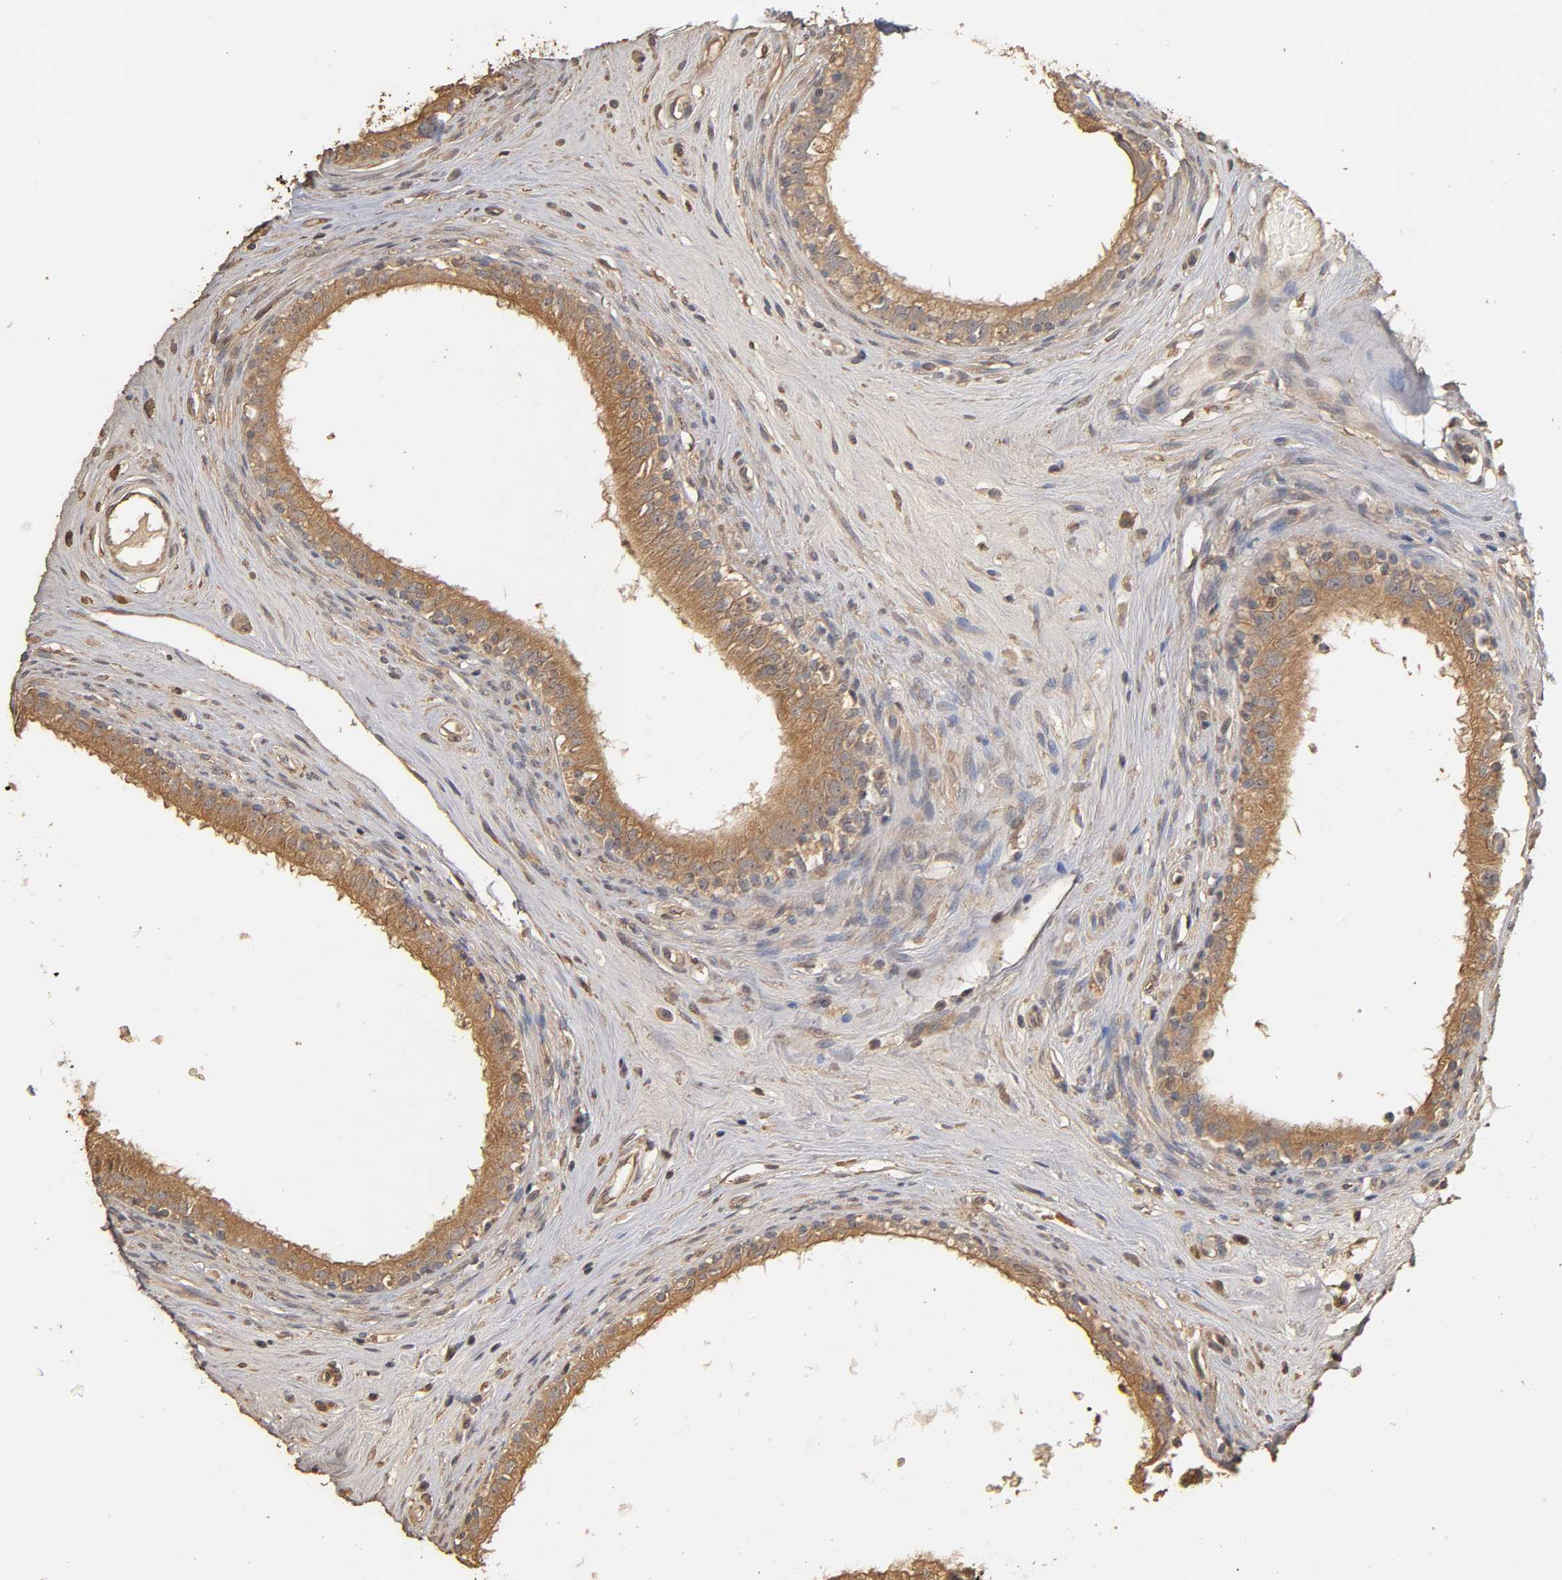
{"staining": {"intensity": "moderate", "quantity": ">75%", "location": "cytoplasmic/membranous"}, "tissue": "epididymis", "cell_type": "Glandular cells", "image_type": "normal", "snomed": [{"axis": "morphology", "description": "Normal tissue, NOS"}, {"axis": "morphology", "description": "Inflammation, NOS"}, {"axis": "topography", "description": "Epididymis"}], "caption": "A histopathology image of human epididymis stained for a protein displays moderate cytoplasmic/membranous brown staining in glandular cells. (brown staining indicates protein expression, while blue staining denotes nuclei).", "gene": "VSIG4", "patient": {"sex": "male", "age": 84}}